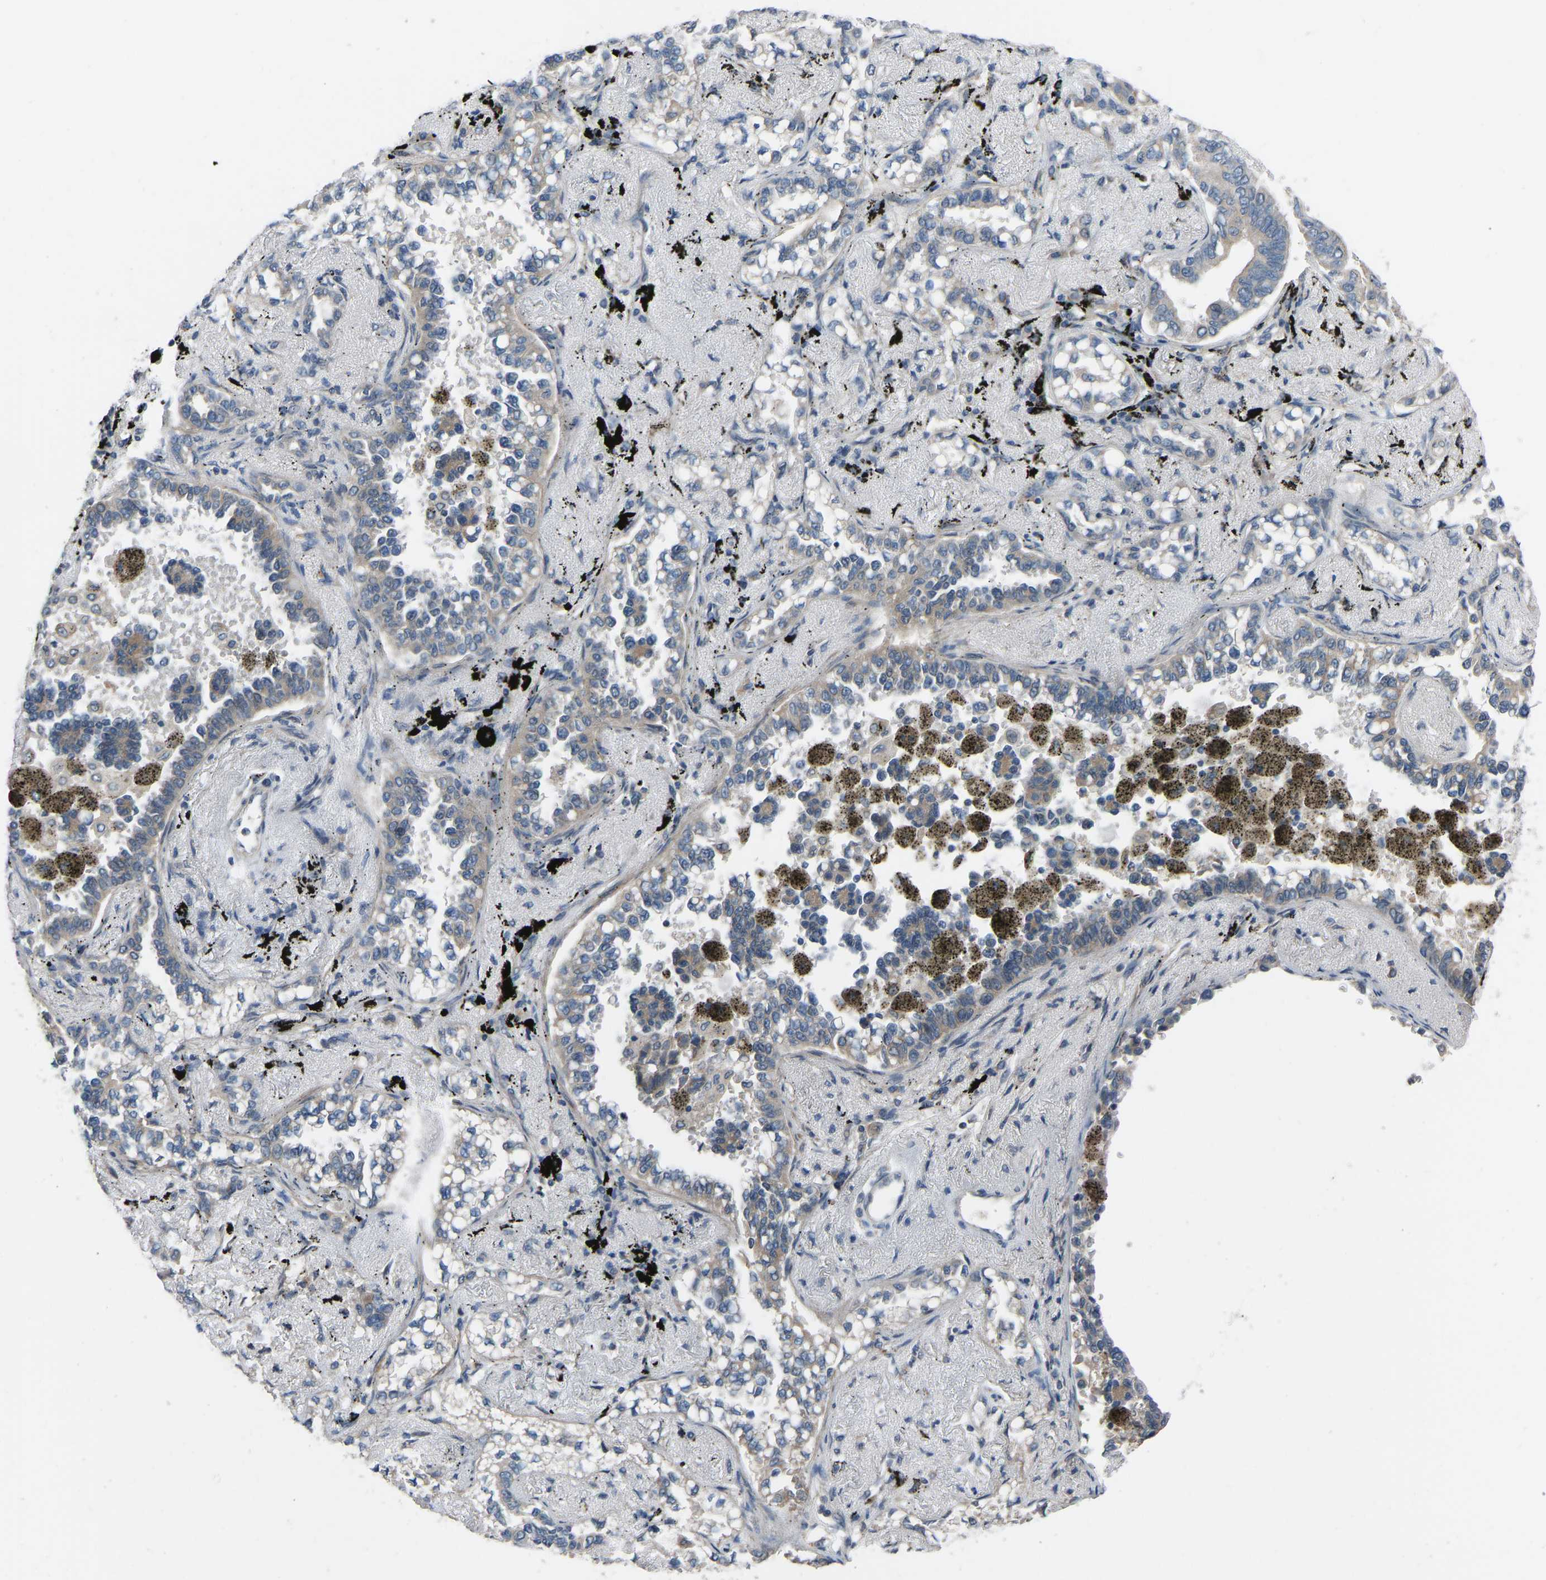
{"staining": {"intensity": "weak", "quantity": "<25%", "location": "cytoplasmic/membranous"}, "tissue": "lung cancer", "cell_type": "Tumor cells", "image_type": "cancer", "snomed": [{"axis": "morphology", "description": "Adenocarcinoma, NOS"}, {"axis": "topography", "description": "Lung"}], "caption": "Immunohistochemical staining of human adenocarcinoma (lung) demonstrates no significant expression in tumor cells.", "gene": "CDK2AP1", "patient": {"sex": "male", "age": 59}}